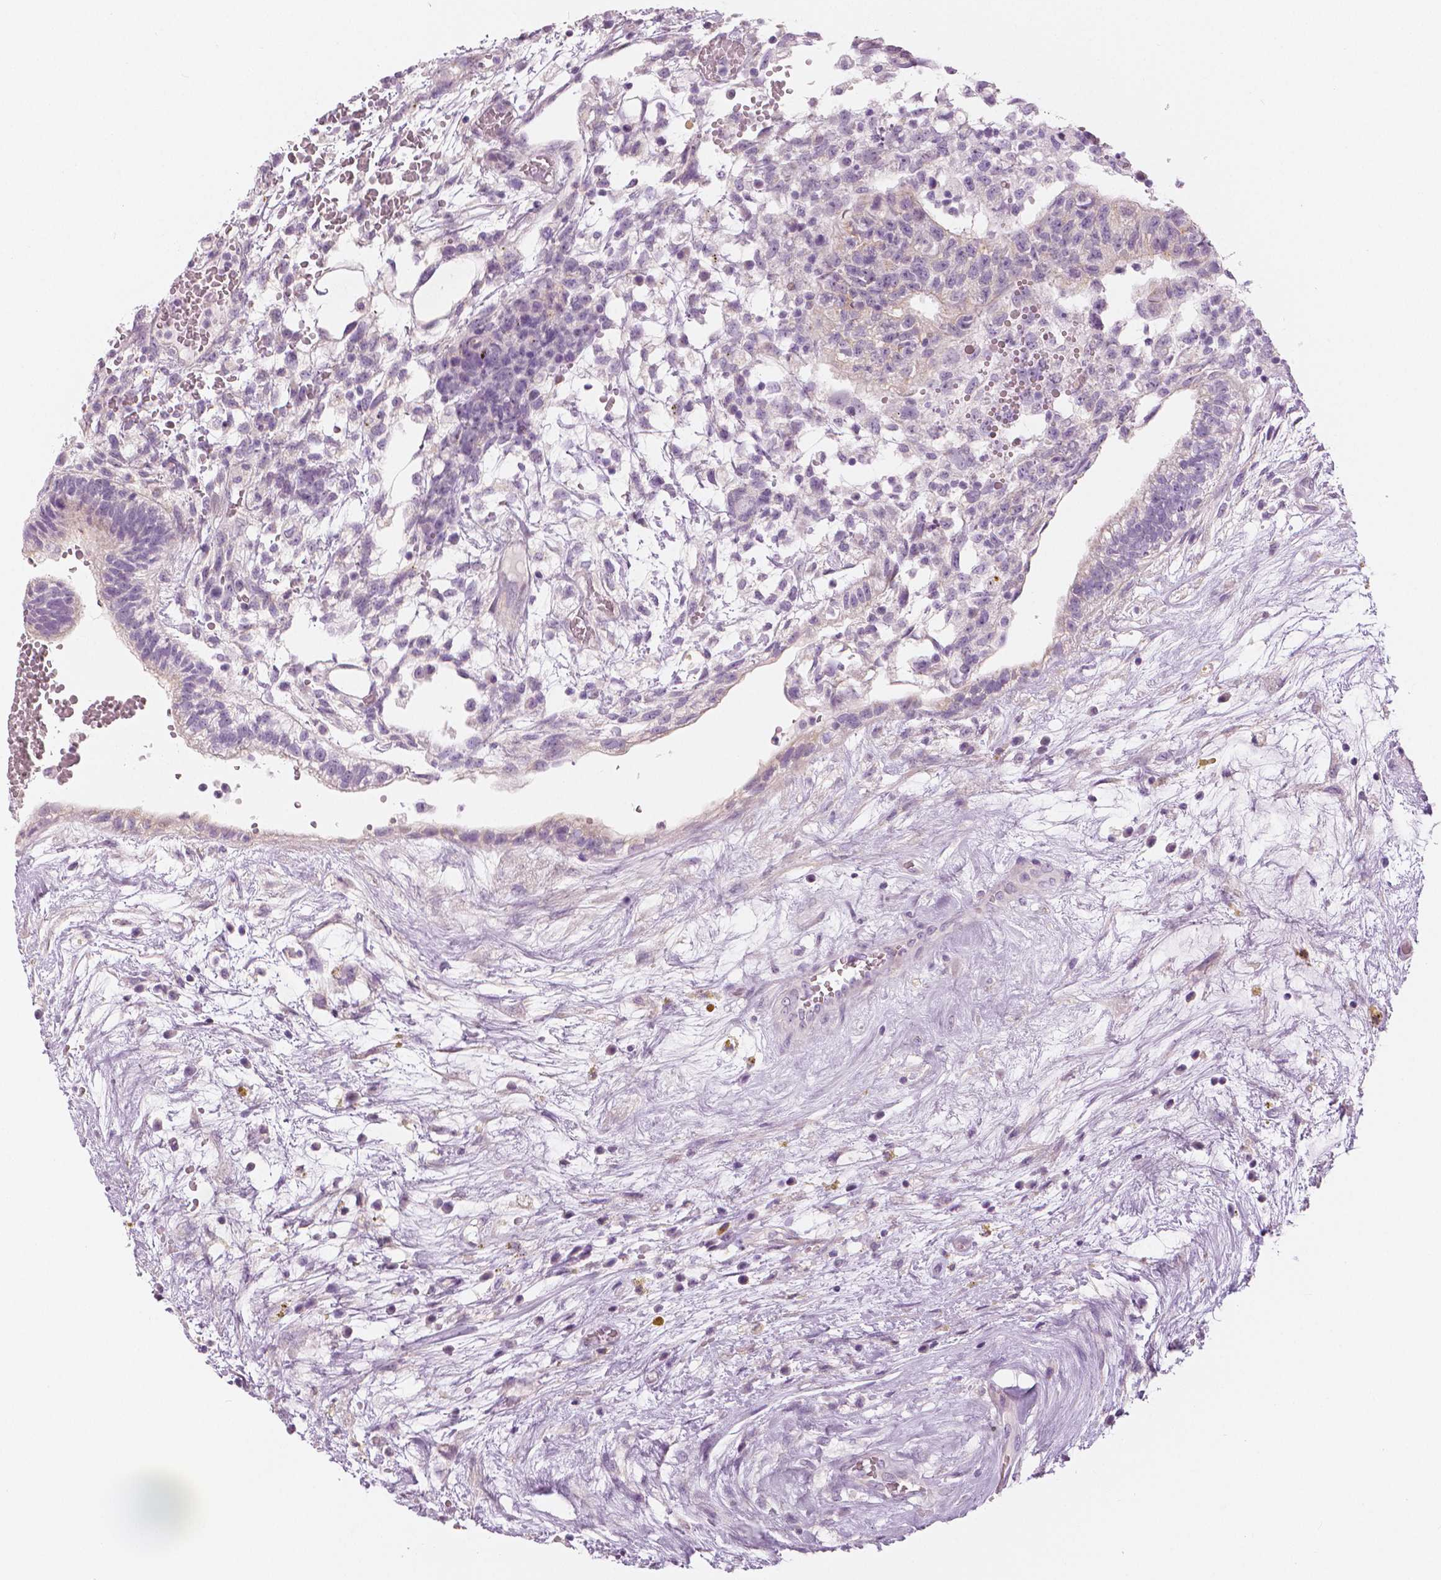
{"staining": {"intensity": "negative", "quantity": "none", "location": "none"}, "tissue": "testis cancer", "cell_type": "Tumor cells", "image_type": "cancer", "snomed": [{"axis": "morphology", "description": "Normal tissue, NOS"}, {"axis": "morphology", "description": "Carcinoma, Embryonal, NOS"}, {"axis": "topography", "description": "Testis"}], "caption": "DAB immunohistochemical staining of testis cancer (embryonal carcinoma) shows no significant positivity in tumor cells.", "gene": "SLC24A1", "patient": {"sex": "male", "age": 32}}